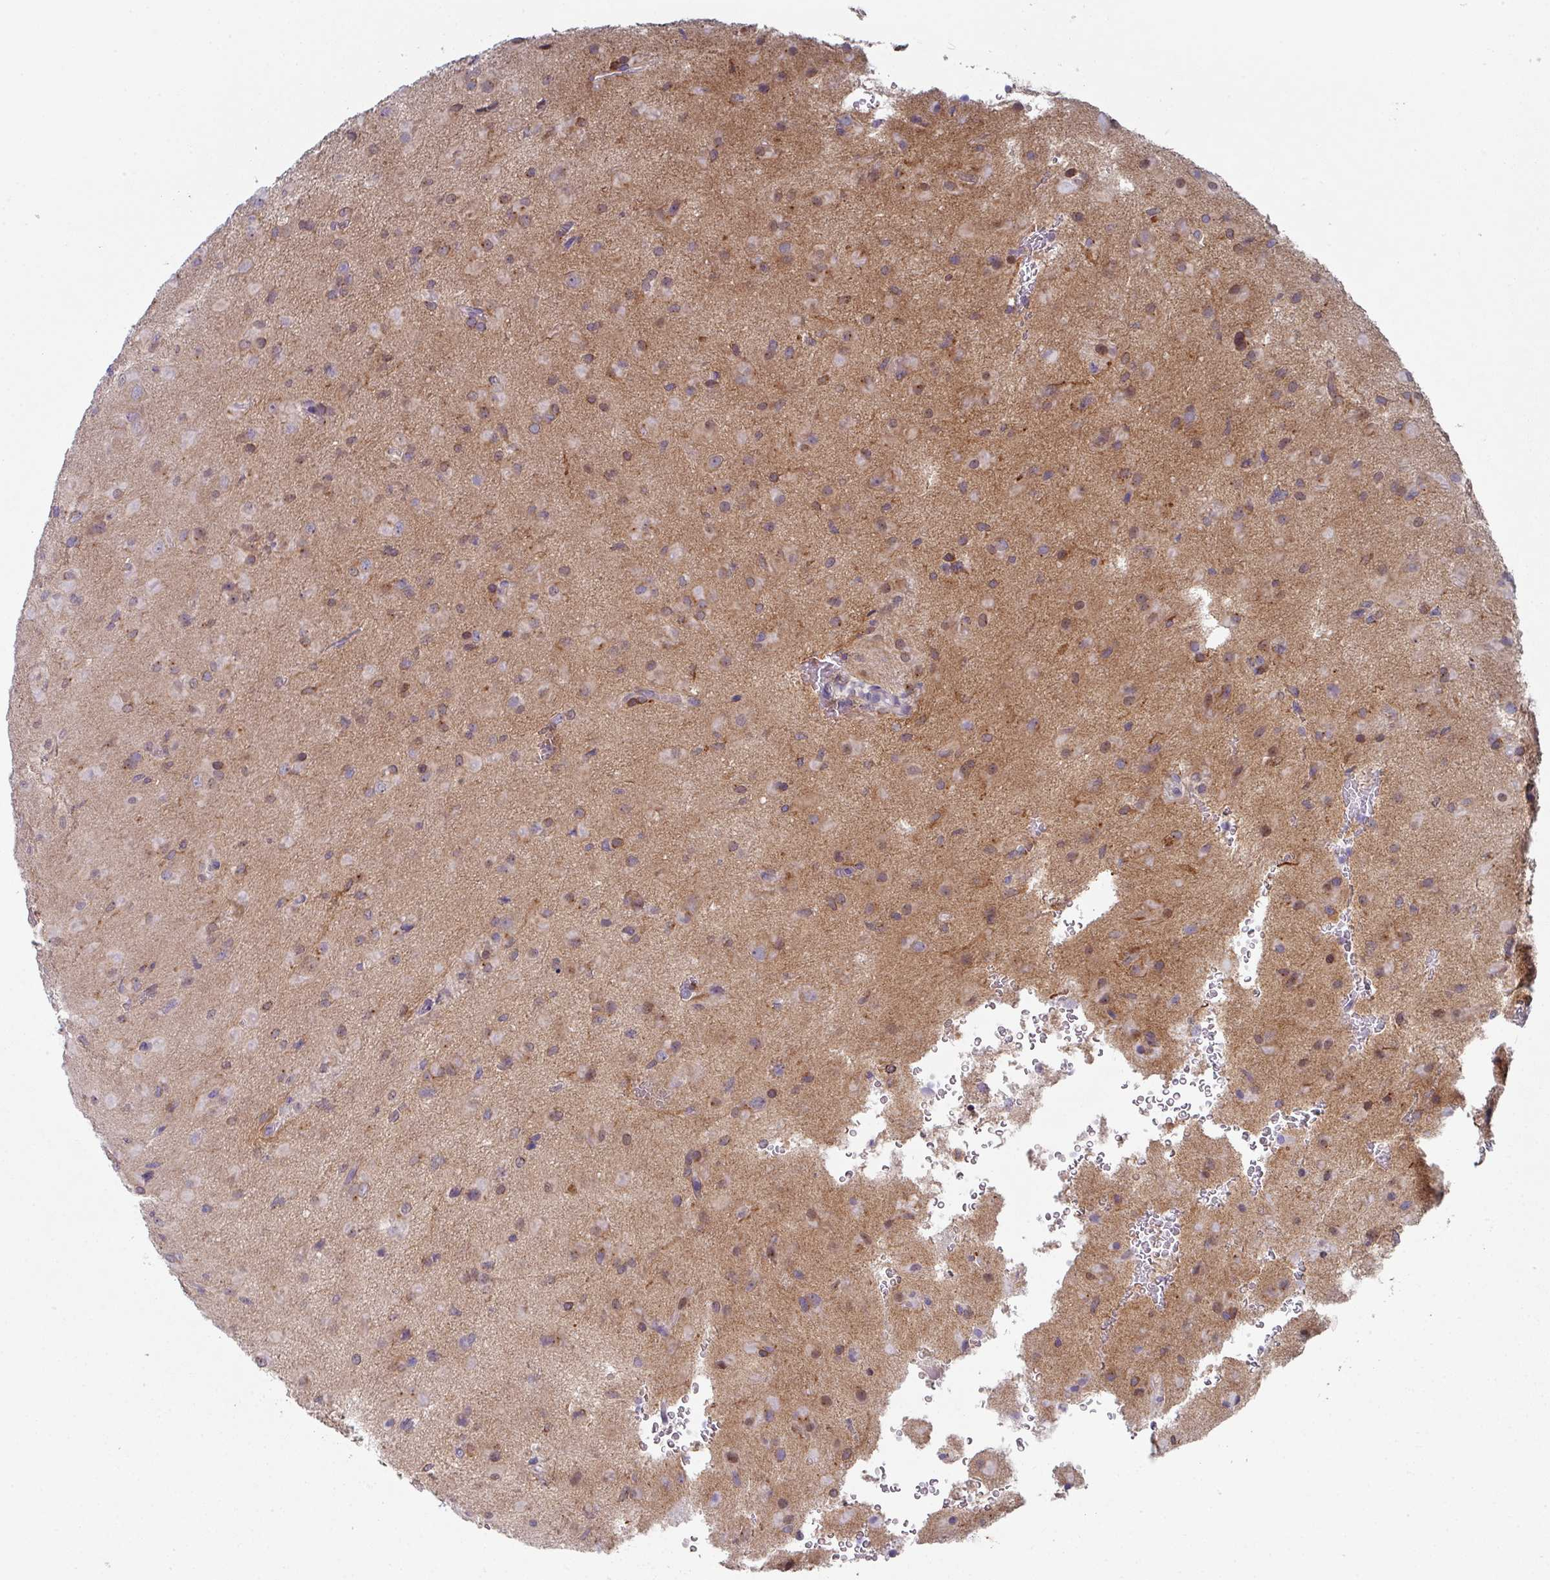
{"staining": {"intensity": "moderate", "quantity": "25%-75%", "location": "cytoplasmic/membranous"}, "tissue": "glioma", "cell_type": "Tumor cells", "image_type": "cancer", "snomed": [{"axis": "morphology", "description": "Glioma, malignant, Low grade"}, {"axis": "topography", "description": "Brain"}], "caption": "DAB immunohistochemical staining of human glioma reveals moderate cytoplasmic/membranous protein staining in about 25%-75% of tumor cells.", "gene": "DCAF12L2", "patient": {"sex": "male", "age": 58}}